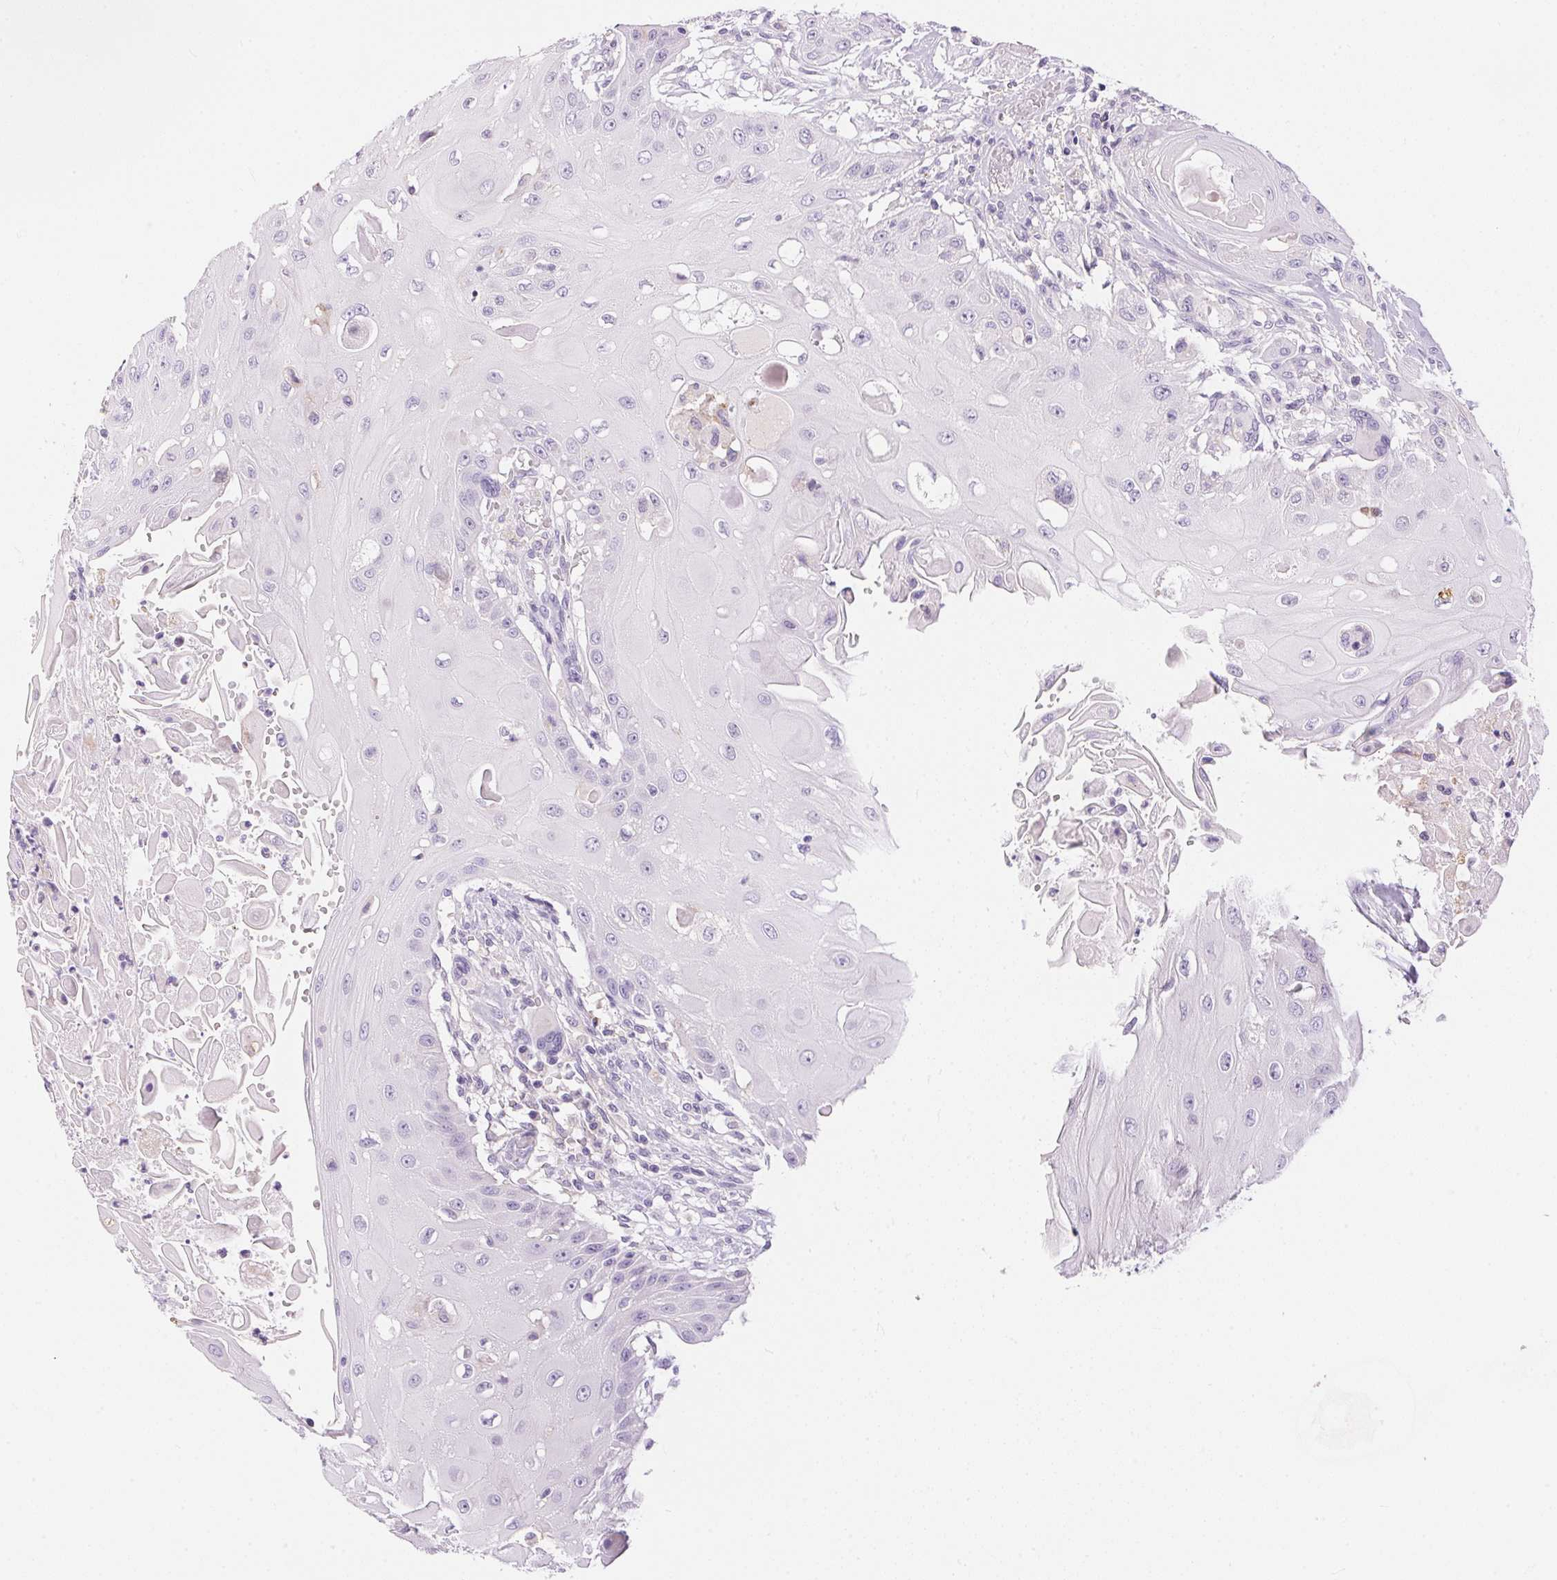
{"staining": {"intensity": "negative", "quantity": "none", "location": "none"}, "tissue": "head and neck cancer", "cell_type": "Tumor cells", "image_type": "cancer", "snomed": [{"axis": "morphology", "description": "Squamous cell carcinoma, NOS"}, {"axis": "topography", "description": "Oral tissue"}, {"axis": "topography", "description": "Head-Neck"}, {"axis": "topography", "description": "Neck, NOS"}], "caption": "Immunohistochemistry image of human head and neck squamous cell carcinoma stained for a protein (brown), which reveals no positivity in tumor cells.", "gene": "PNLIPRP3", "patient": {"sex": "female", "age": 55}}